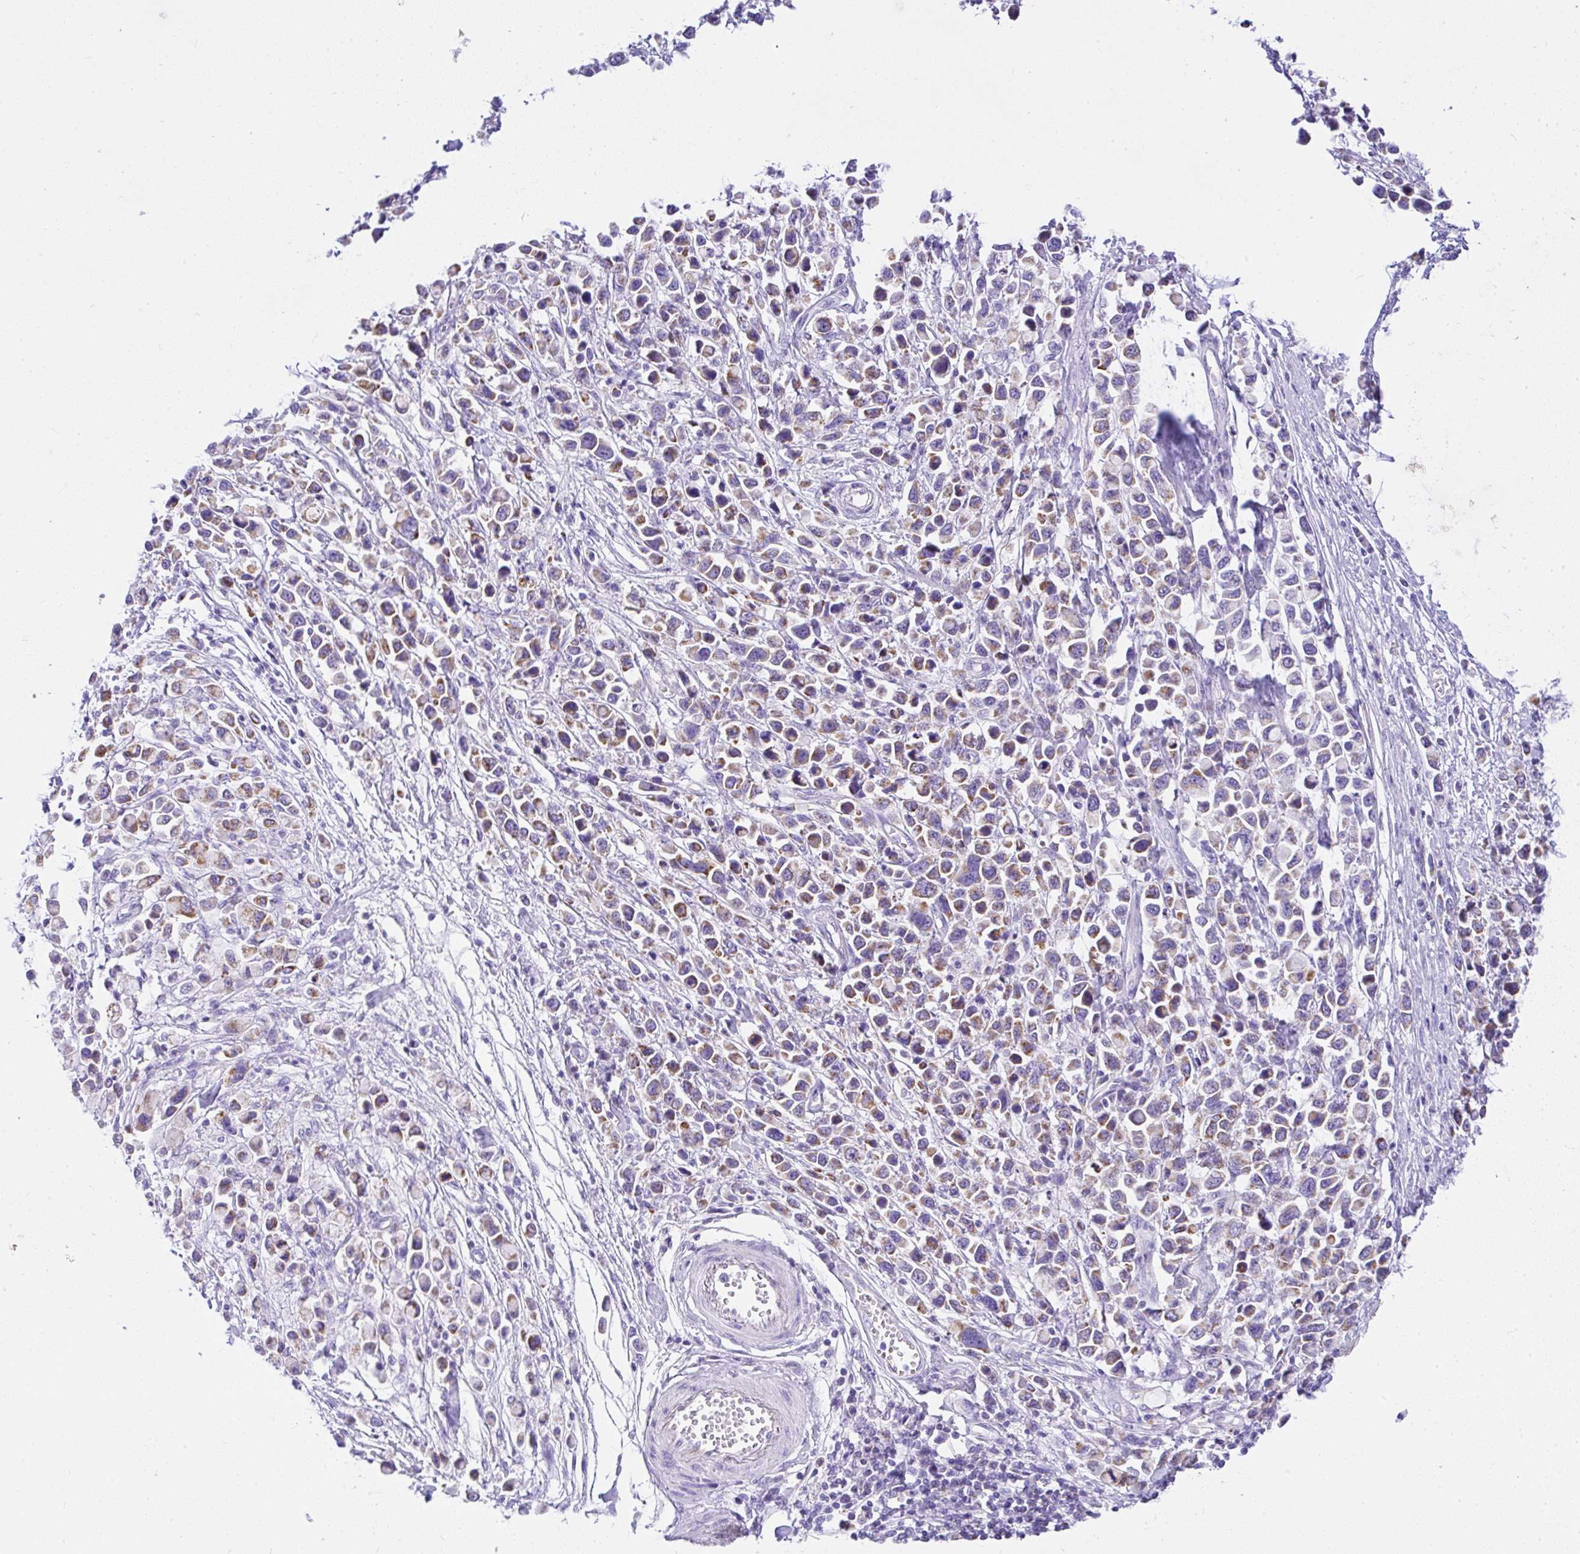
{"staining": {"intensity": "moderate", "quantity": "25%-75%", "location": "cytoplasmic/membranous"}, "tissue": "stomach cancer", "cell_type": "Tumor cells", "image_type": "cancer", "snomed": [{"axis": "morphology", "description": "Adenocarcinoma, NOS"}, {"axis": "topography", "description": "Stomach"}], "caption": "Stomach cancer (adenocarcinoma) stained with a protein marker demonstrates moderate staining in tumor cells.", "gene": "SLC13A1", "patient": {"sex": "female", "age": 81}}